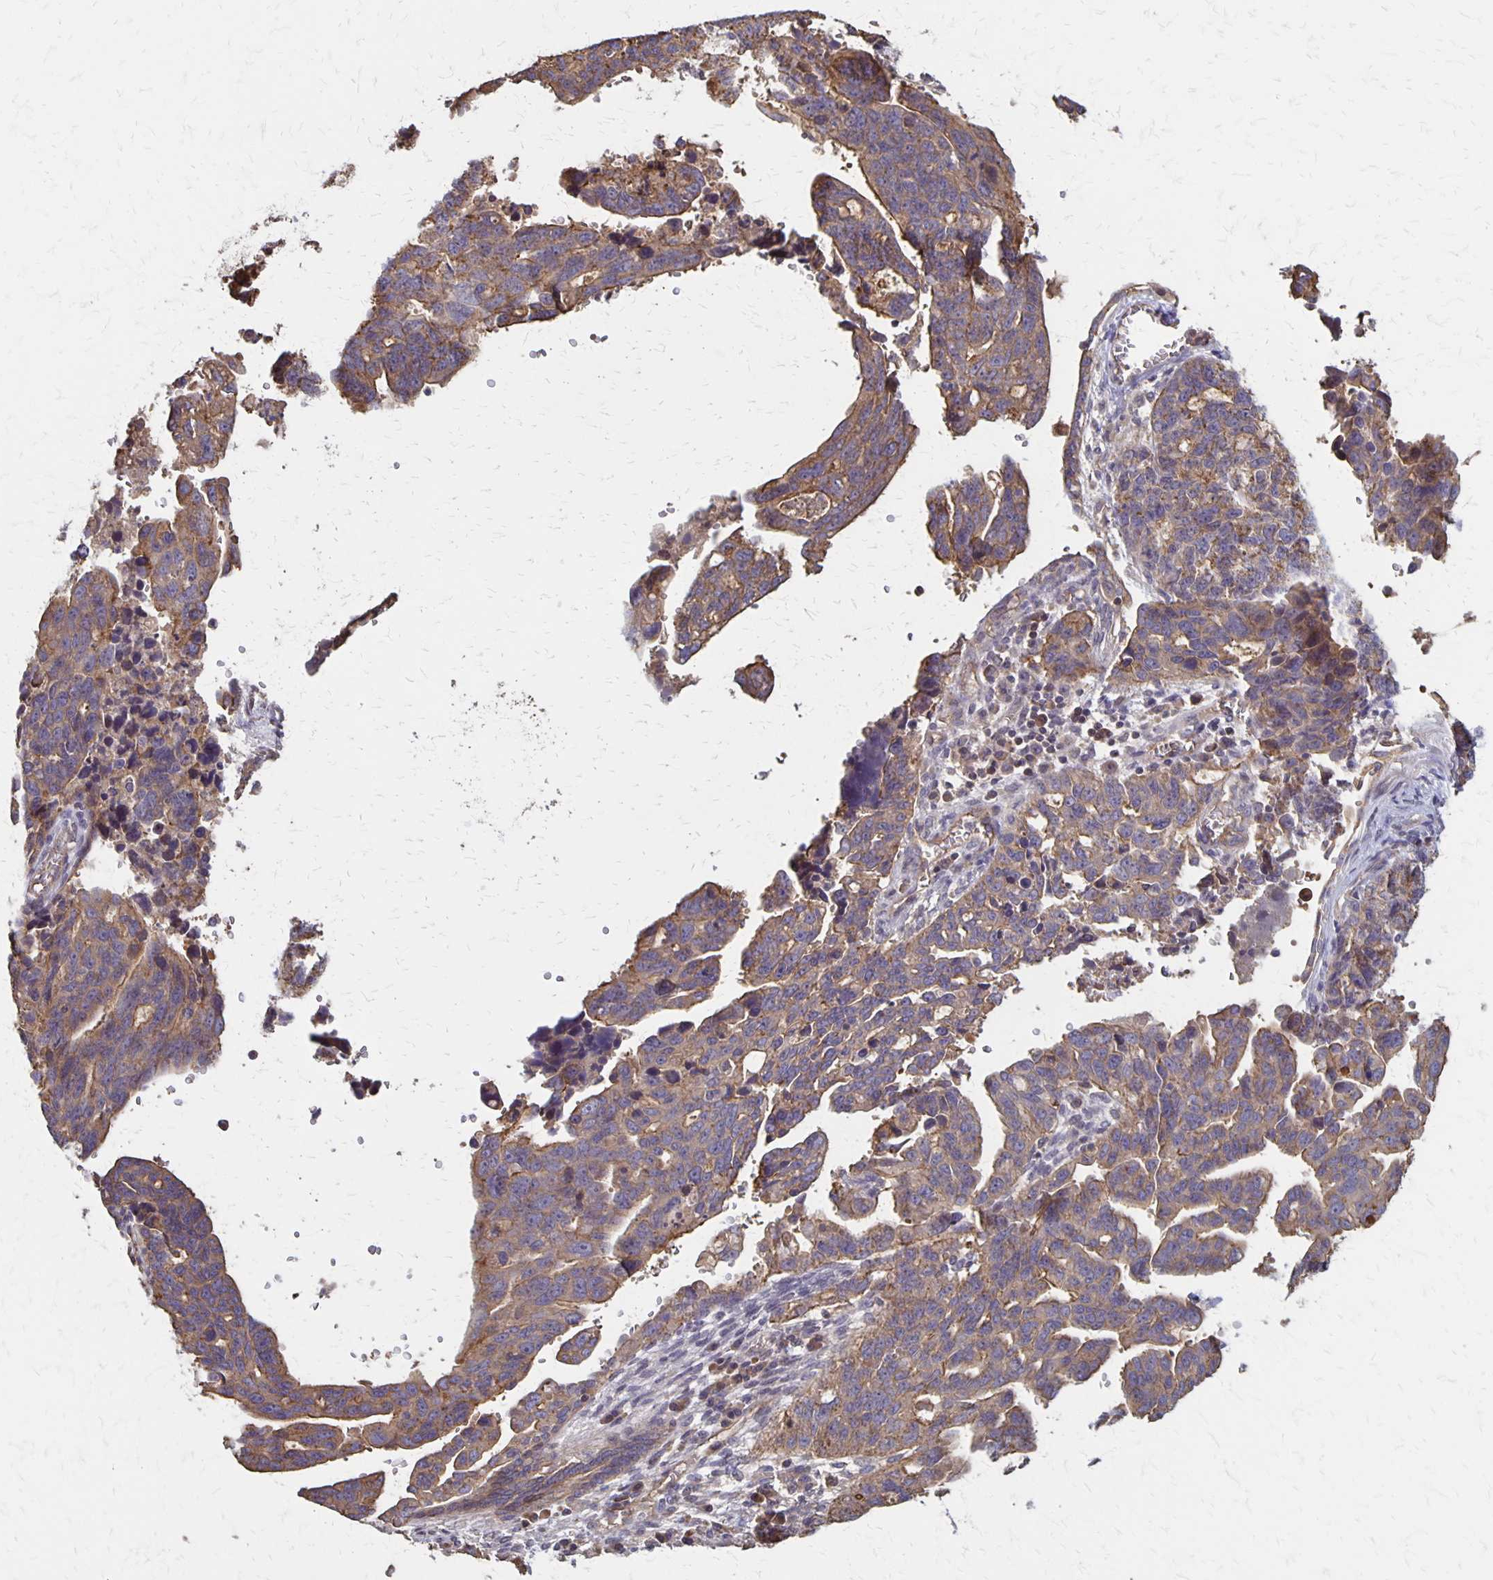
{"staining": {"intensity": "weak", "quantity": ">75%", "location": "cytoplasmic/membranous"}, "tissue": "ovarian cancer", "cell_type": "Tumor cells", "image_type": "cancer", "snomed": [{"axis": "morphology", "description": "Cystadenocarcinoma, serous, NOS"}, {"axis": "topography", "description": "Ovary"}], "caption": "Serous cystadenocarcinoma (ovarian) stained for a protein shows weak cytoplasmic/membranous positivity in tumor cells.", "gene": "PROM2", "patient": {"sex": "female", "age": 69}}